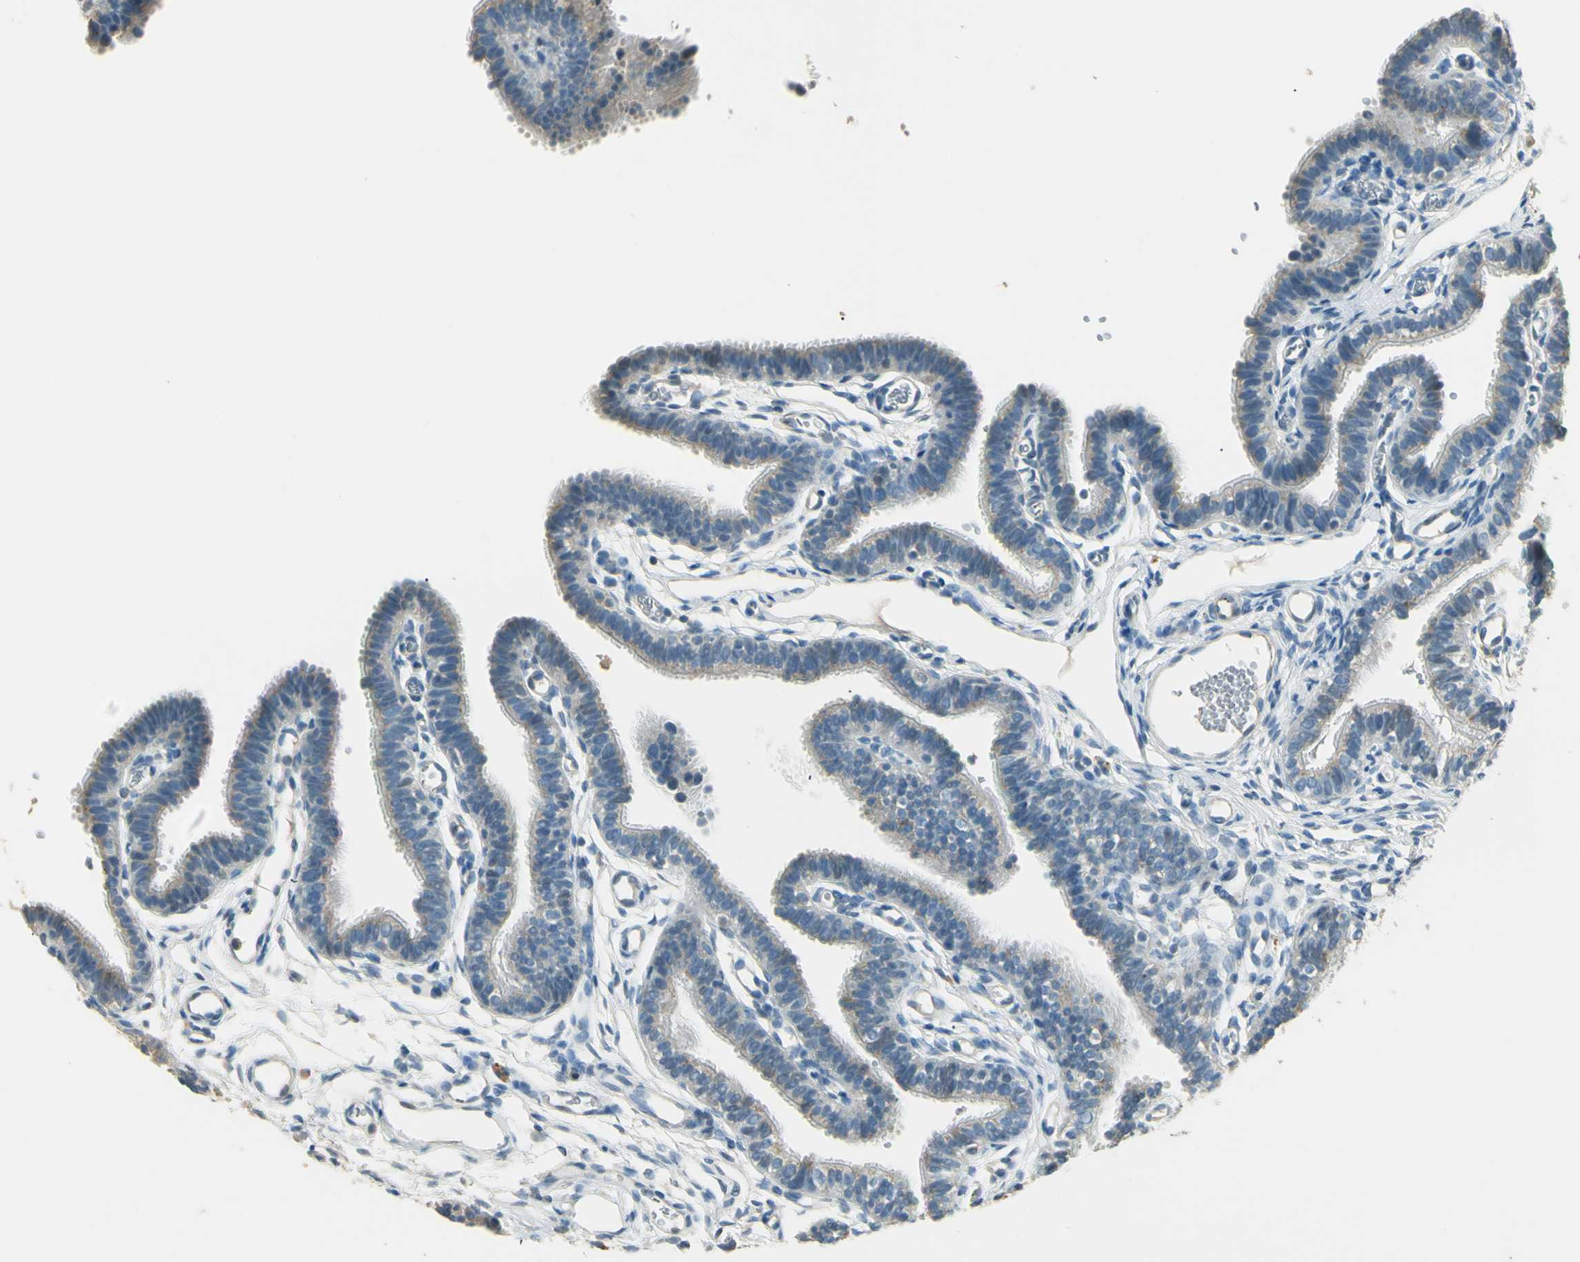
{"staining": {"intensity": "weak", "quantity": "25%-75%", "location": "cytoplasmic/membranous"}, "tissue": "fallopian tube", "cell_type": "Glandular cells", "image_type": "normal", "snomed": [{"axis": "morphology", "description": "Normal tissue, NOS"}, {"axis": "topography", "description": "Fallopian tube"}, {"axis": "topography", "description": "Placenta"}], "caption": "Immunohistochemical staining of benign human fallopian tube demonstrates 25%-75% levels of weak cytoplasmic/membranous protein positivity in approximately 25%-75% of glandular cells. (brown staining indicates protein expression, while blue staining denotes nuclei).", "gene": "UXS1", "patient": {"sex": "female", "age": 34}}